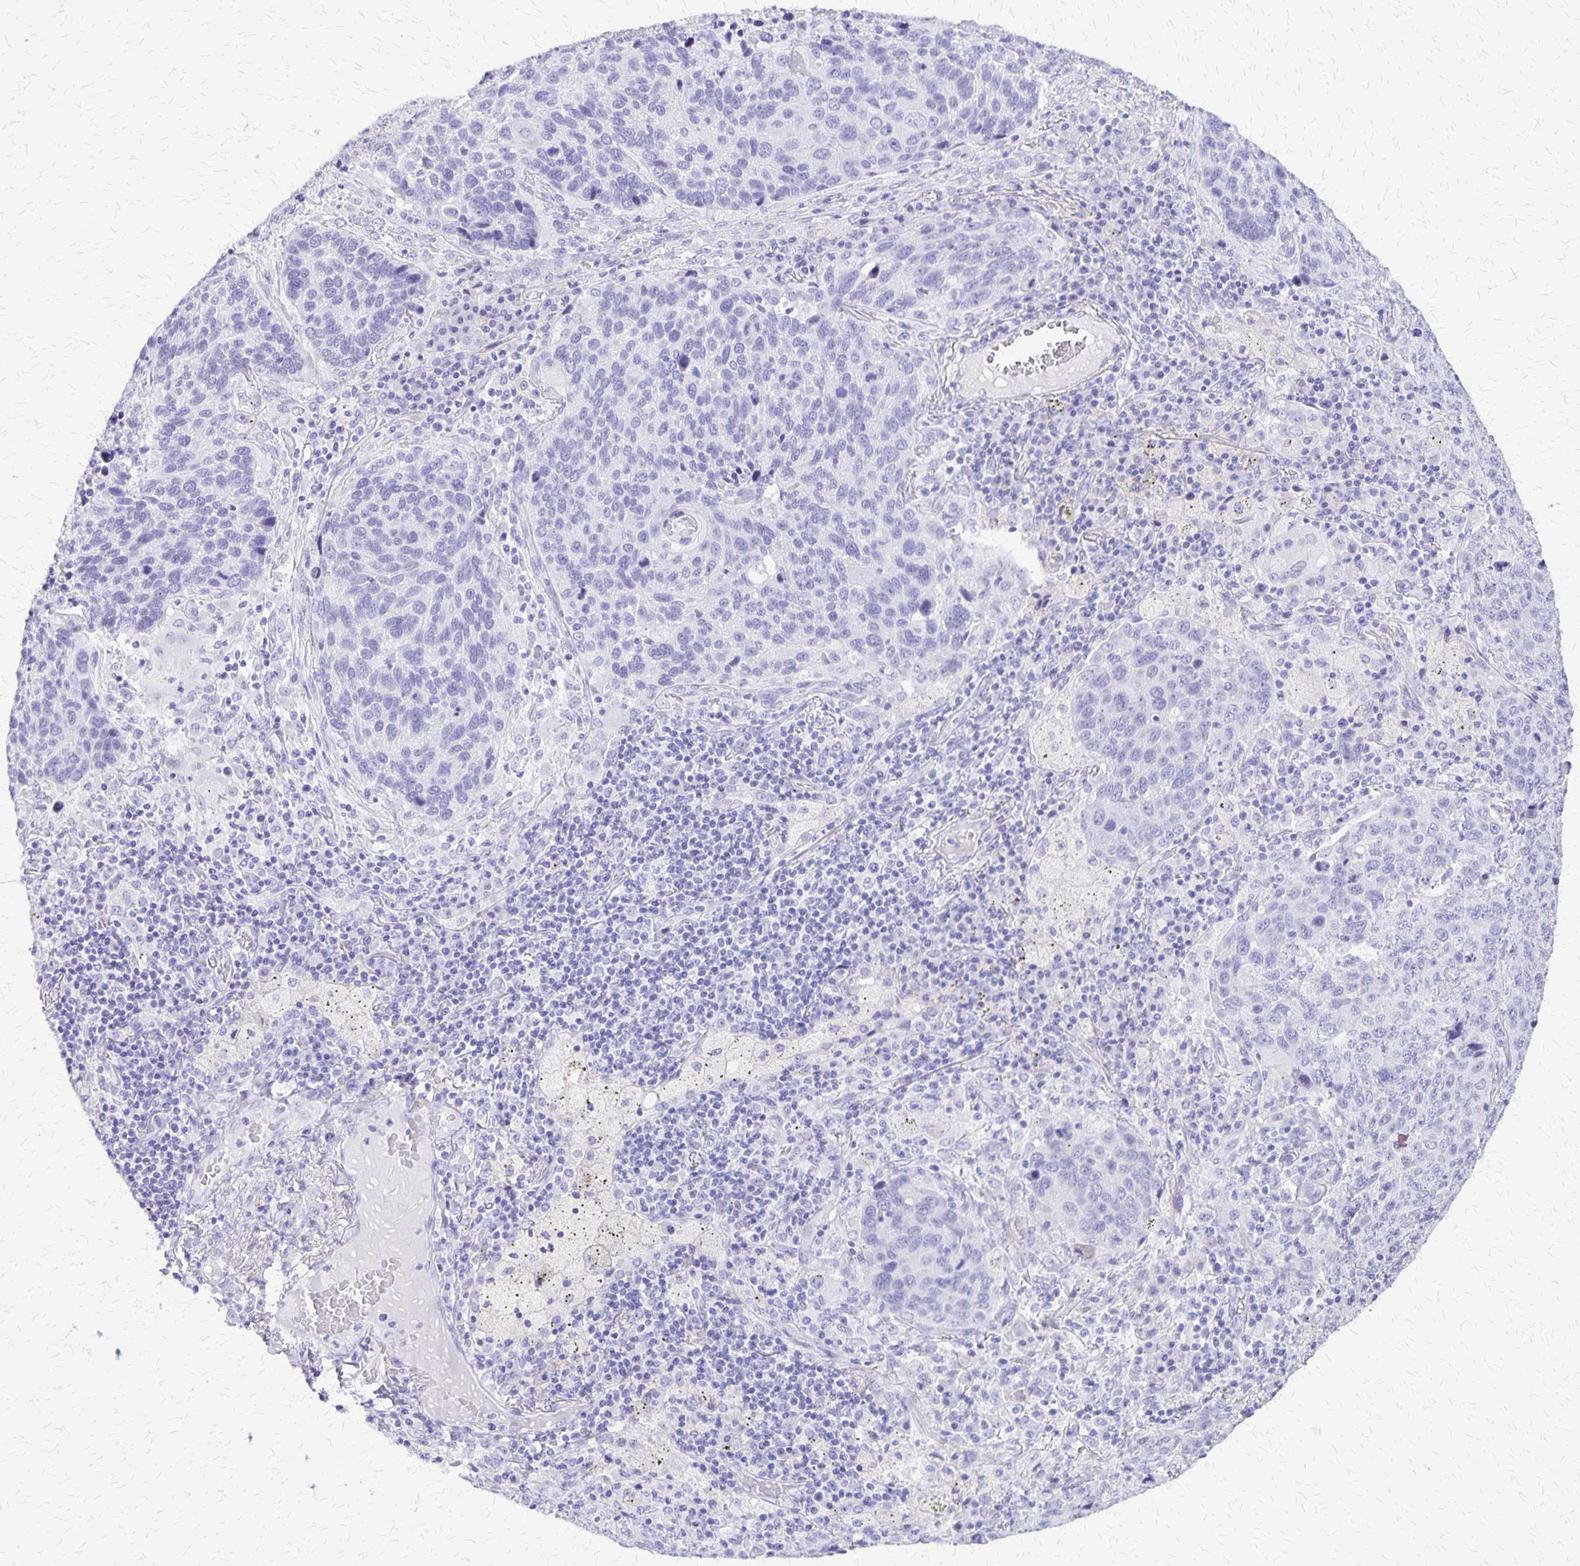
{"staining": {"intensity": "negative", "quantity": "none", "location": "none"}, "tissue": "lung cancer", "cell_type": "Tumor cells", "image_type": "cancer", "snomed": [{"axis": "morphology", "description": "Squamous cell carcinoma, NOS"}, {"axis": "topography", "description": "Lung"}], "caption": "This is an immunohistochemistry (IHC) image of lung cancer. There is no staining in tumor cells.", "gene": "SLC13A2", "patient": {"sex": "male", "age": 68}}